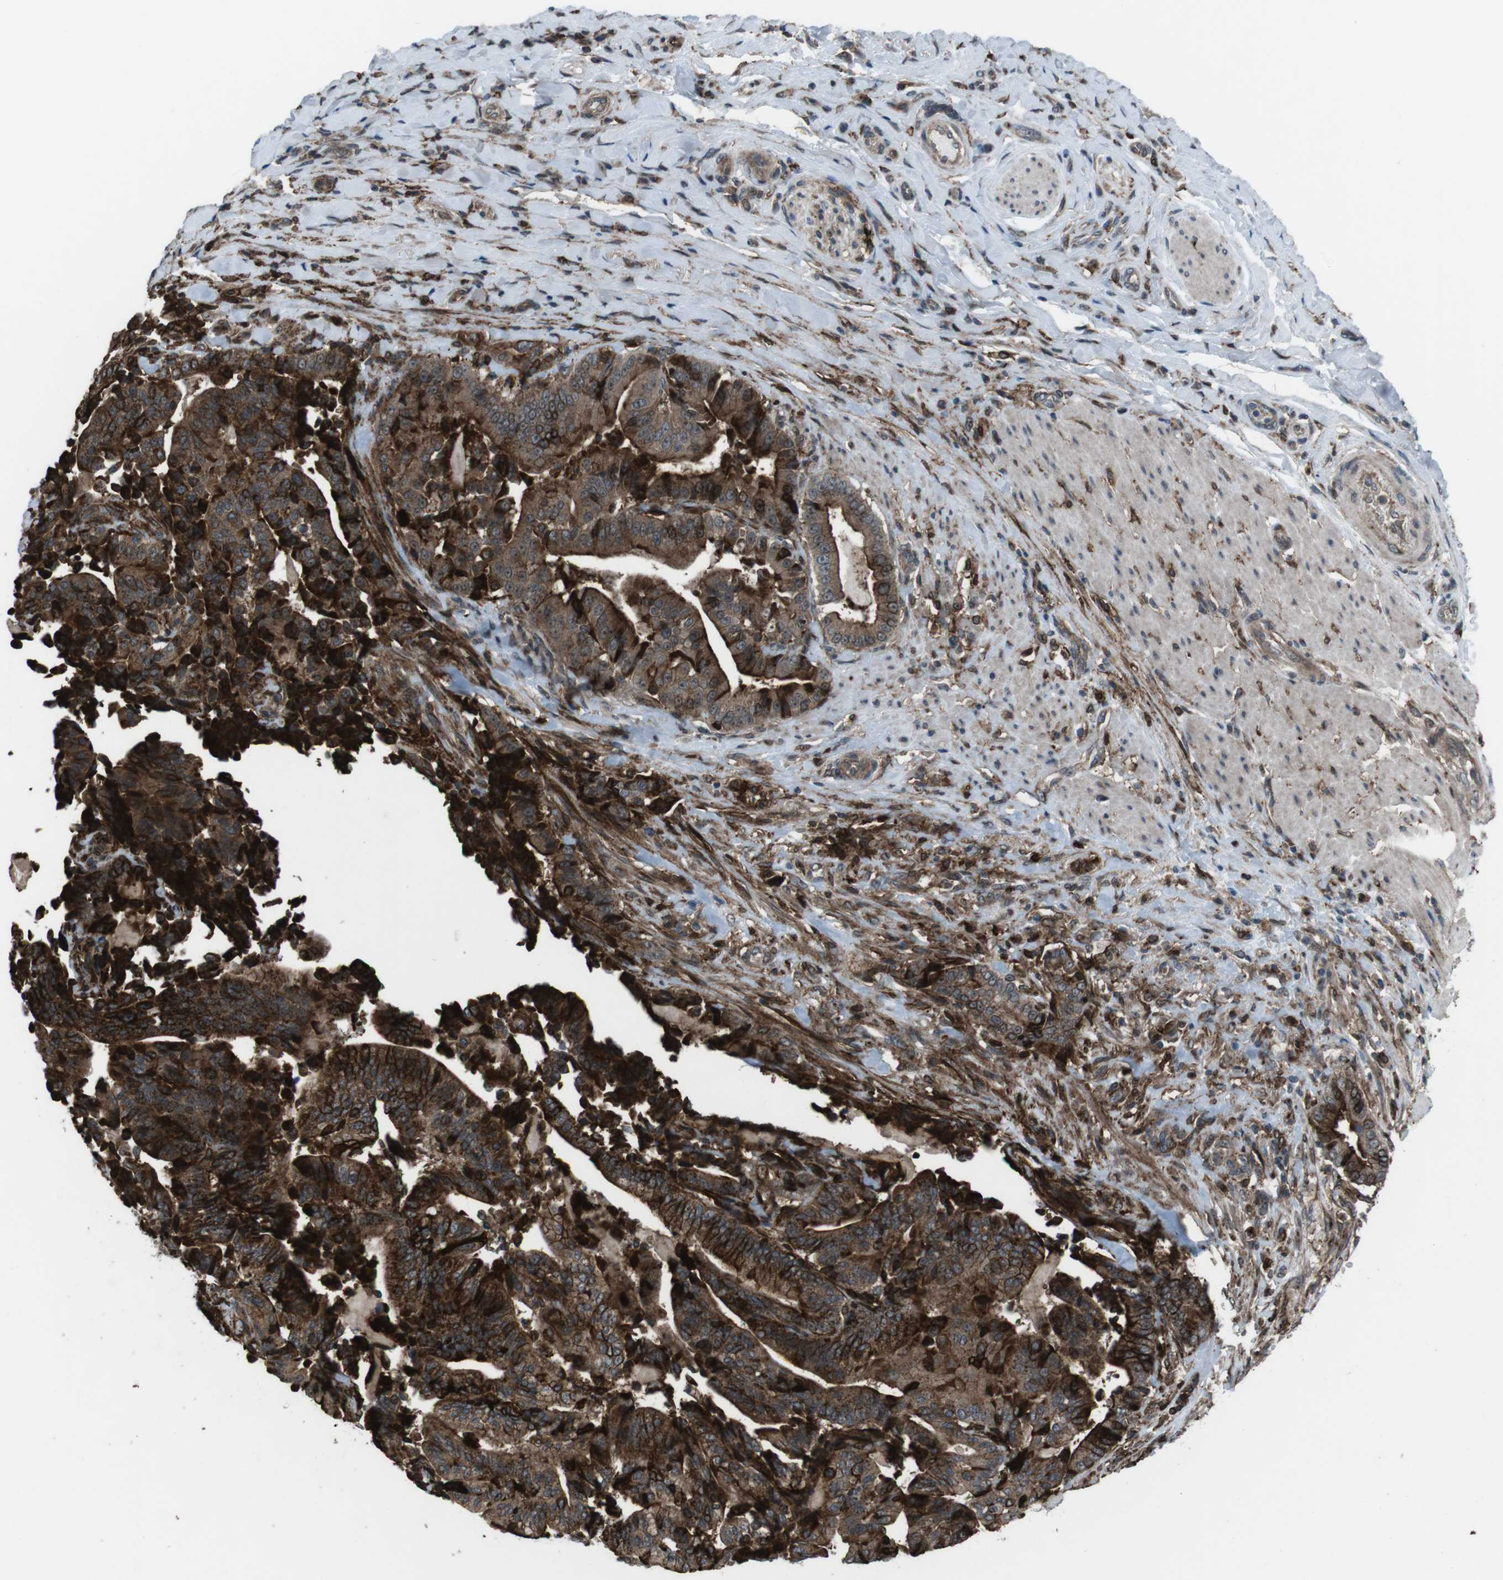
{"staining": {"intensity": "strong", "quantity": ">75%", "location": "cytoplasmic/membranous"}, "tissue": "pancreatic cancer", "cell_type": "Tumor cells", "image_type": "cancer", "snomed": [{"axis": "morphology", "description": "Normal tissue, NOS"}, {"axis": "morphology", "description": "Adenocarcinoma, NOS"}, {"axis": "topography", "description": "Pancreas"}], "caption": "An image showing strong cytoplasmic/membranous positivity in about >75% of tumor cells in pancreatic adenocarcinoma, as visualized by brown immunohistochemical staining.", "gene": "GDF10", "patient": {"sex": "male", "age": 63}}